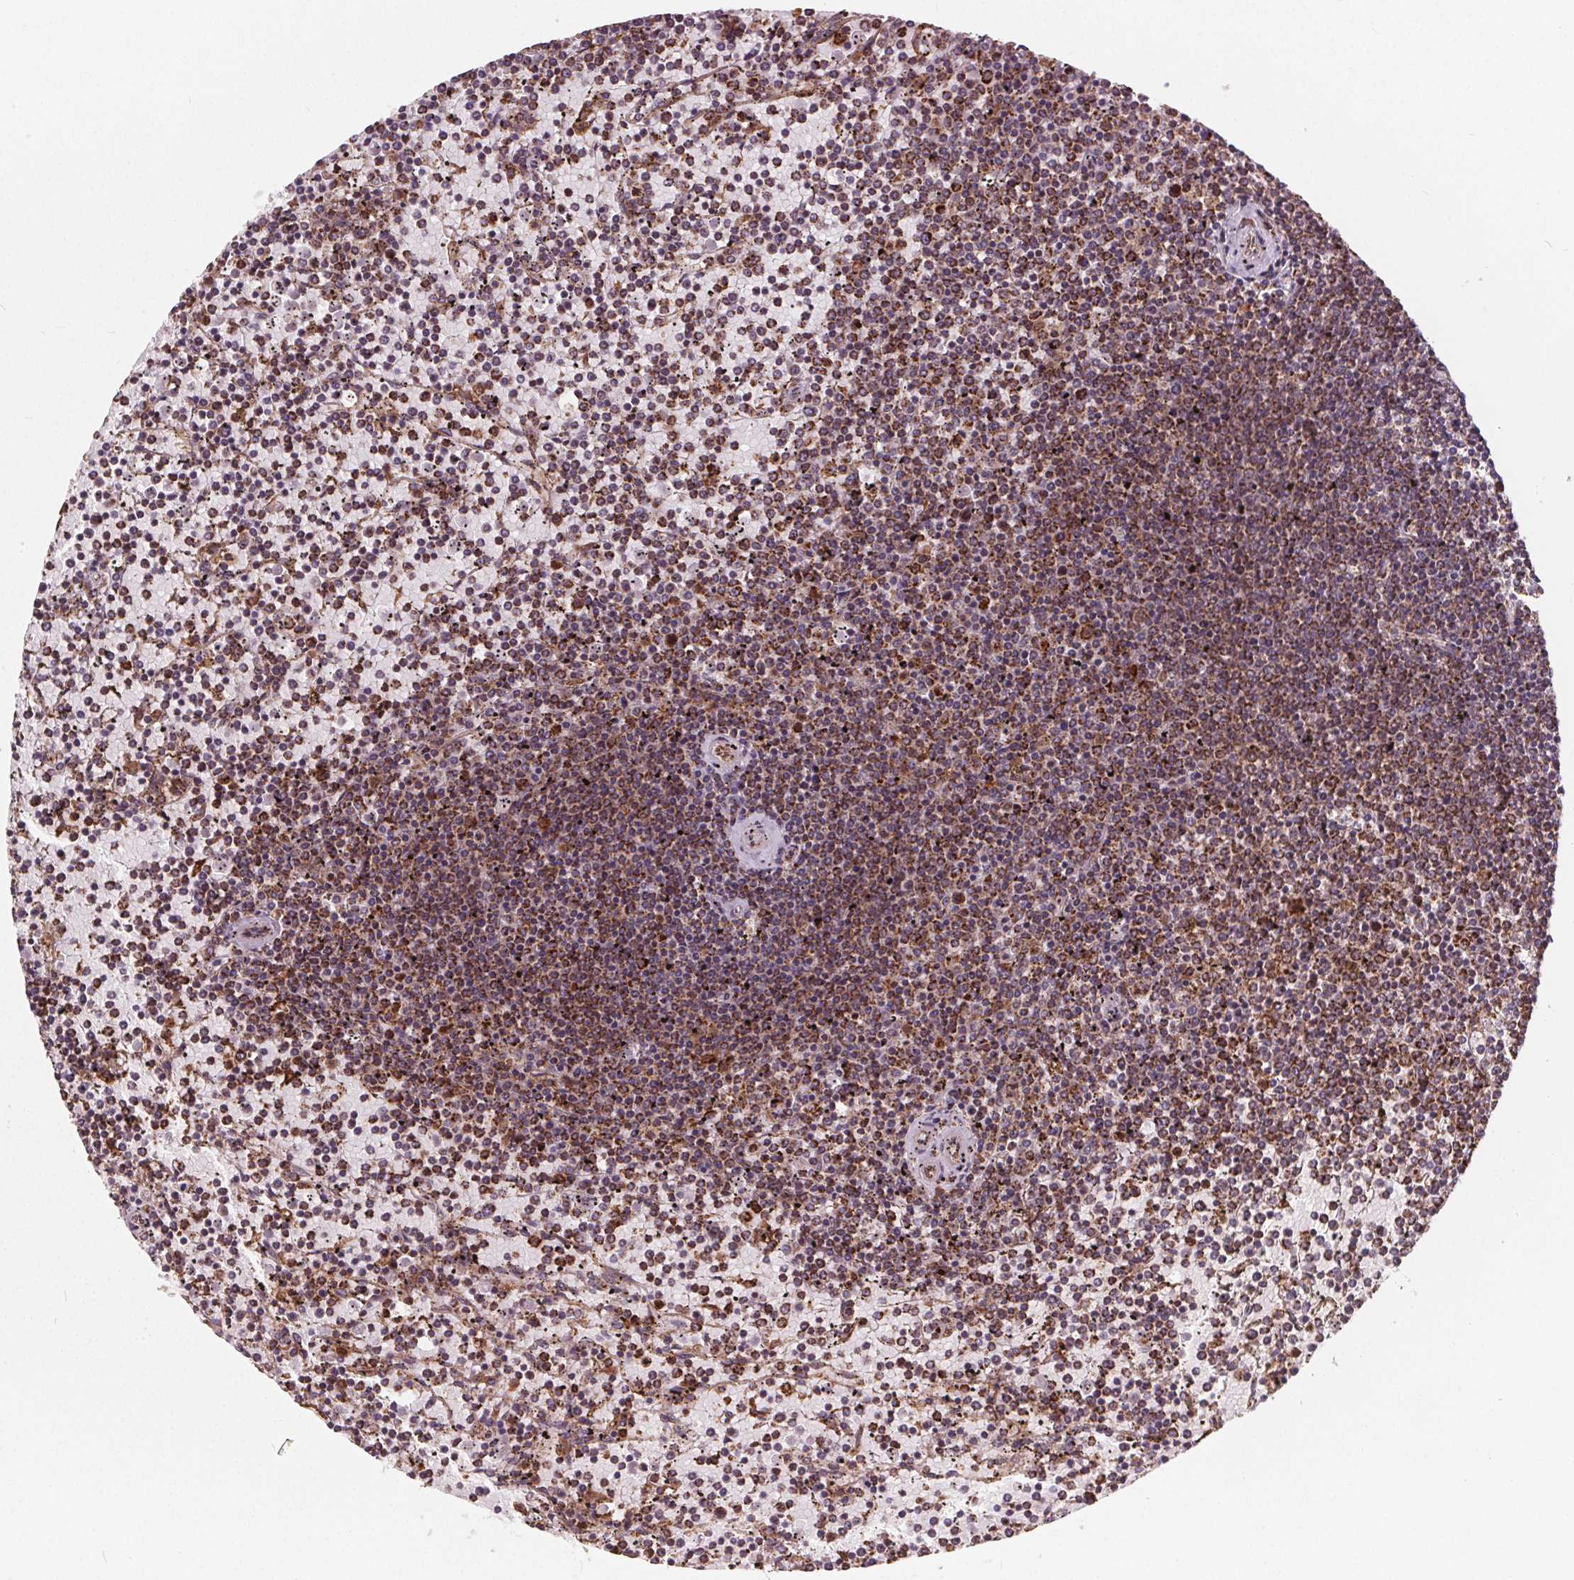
{"staining": {"intensity": "moderate", "quantity": ">75%", "location": "cytoplasmic/membranous"}, "tissue": "lymphoma", "cell_type": "Tumor cells", "image_type": "cancer", "snomed": [{"axis": "morphology", "description": "Malignant lymphoma, non-Hodgkin's type, Low grade"}, {"axis": "topography", "description": "Spleen"}], "caption": "This is an image of IHC staining of lymphoma, which shows moderate staining in the cytoplasmic/membranous of tumor cells.", "gene": "PLSCR3", "patient": {"sex": "female", "age": 77}}